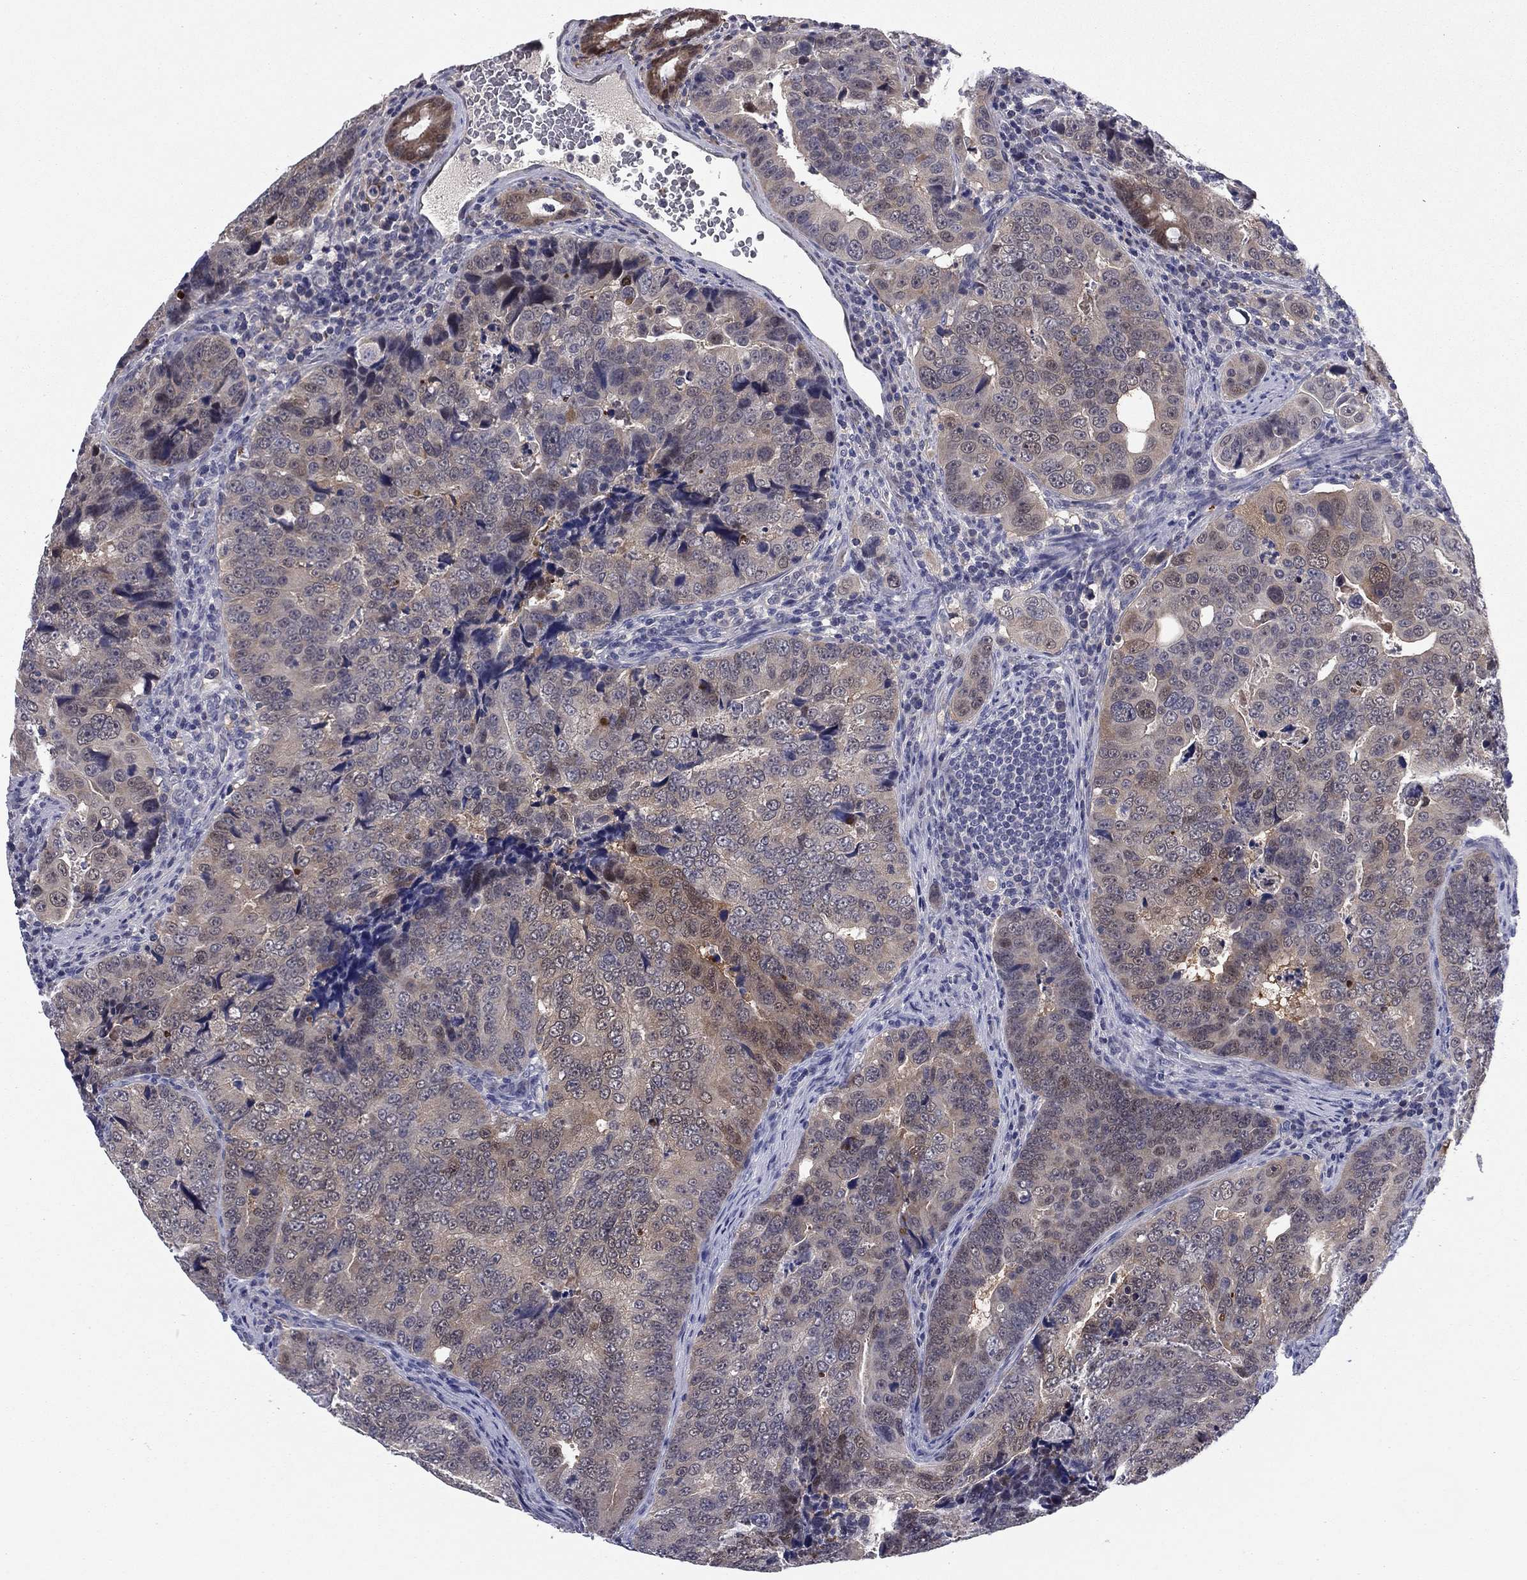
{"staining": {"intensity": "weak", "quantity": "<25%", "location": "cytoplasmic/membranous"}, "tissue": "colorectal cancer", "cell_type": "Tumor cells", "image_type": "cancer", "snomed": [{"axis": "morphology", "description": "Adenocarcinoma, NOS"}, {"axis": "topography", "description": "Colon"}], "caption": "High magnification brightfield microscopy of colorectal cancer stained with DAB (3,3'-diaminobenzidine) (brown) and counterstained with hematoxylin (blue): tumor cells show no significant expression. Brightfield microscopy of immunohistochemistry (IHC) stained with DAB (3,3'-diaminobenzidine) (brown) and hematoxylin (blue), captured at high magnification.", "gene": "REXO5", "patient": {"sex": "female", "age": 72}}